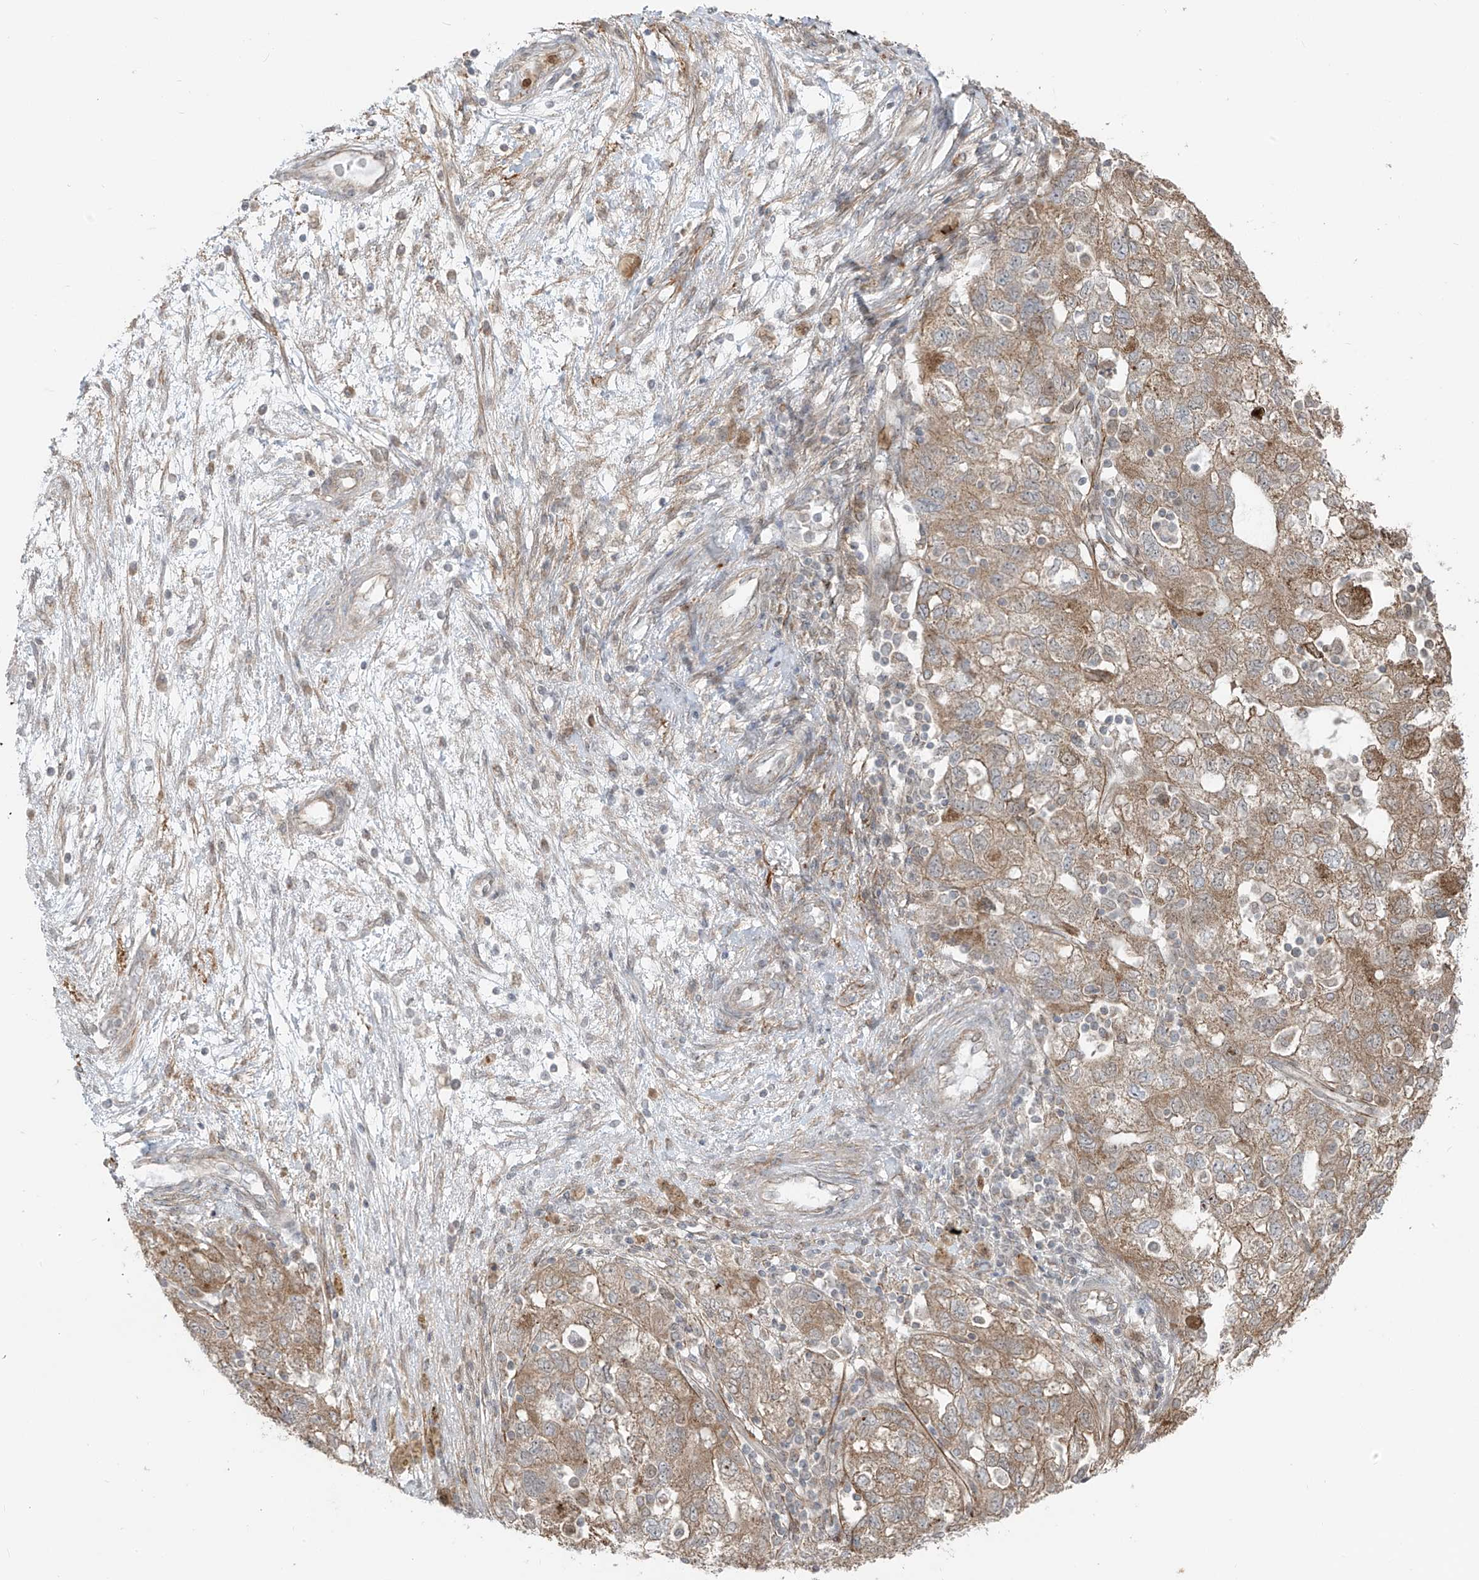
{"staining": {"intensity": "weak", "quantity": ">75%", "location": "cytoplasmic/membranous"}, "tissue": "ovarian cancer", "cell_type": "Tumor cells", "image_type": "cancer", "snomed": [{"axis": "morphology", "description": "Carcinoma, NOS"}, {"axis": "morphology", "description": "Cystadenocarcinoma, serous, NOS"}, {"axis": "topography", "description": "Ovary"}], "caption": "About >75% of tumor cells in human carcinoma (ovarian) display weak cytoplasmic/membranous protein positivity as visualized by brown immunohistochemical staining.", "gene": "PDE11A", "patient": {"sex": "female", "age": 69}}